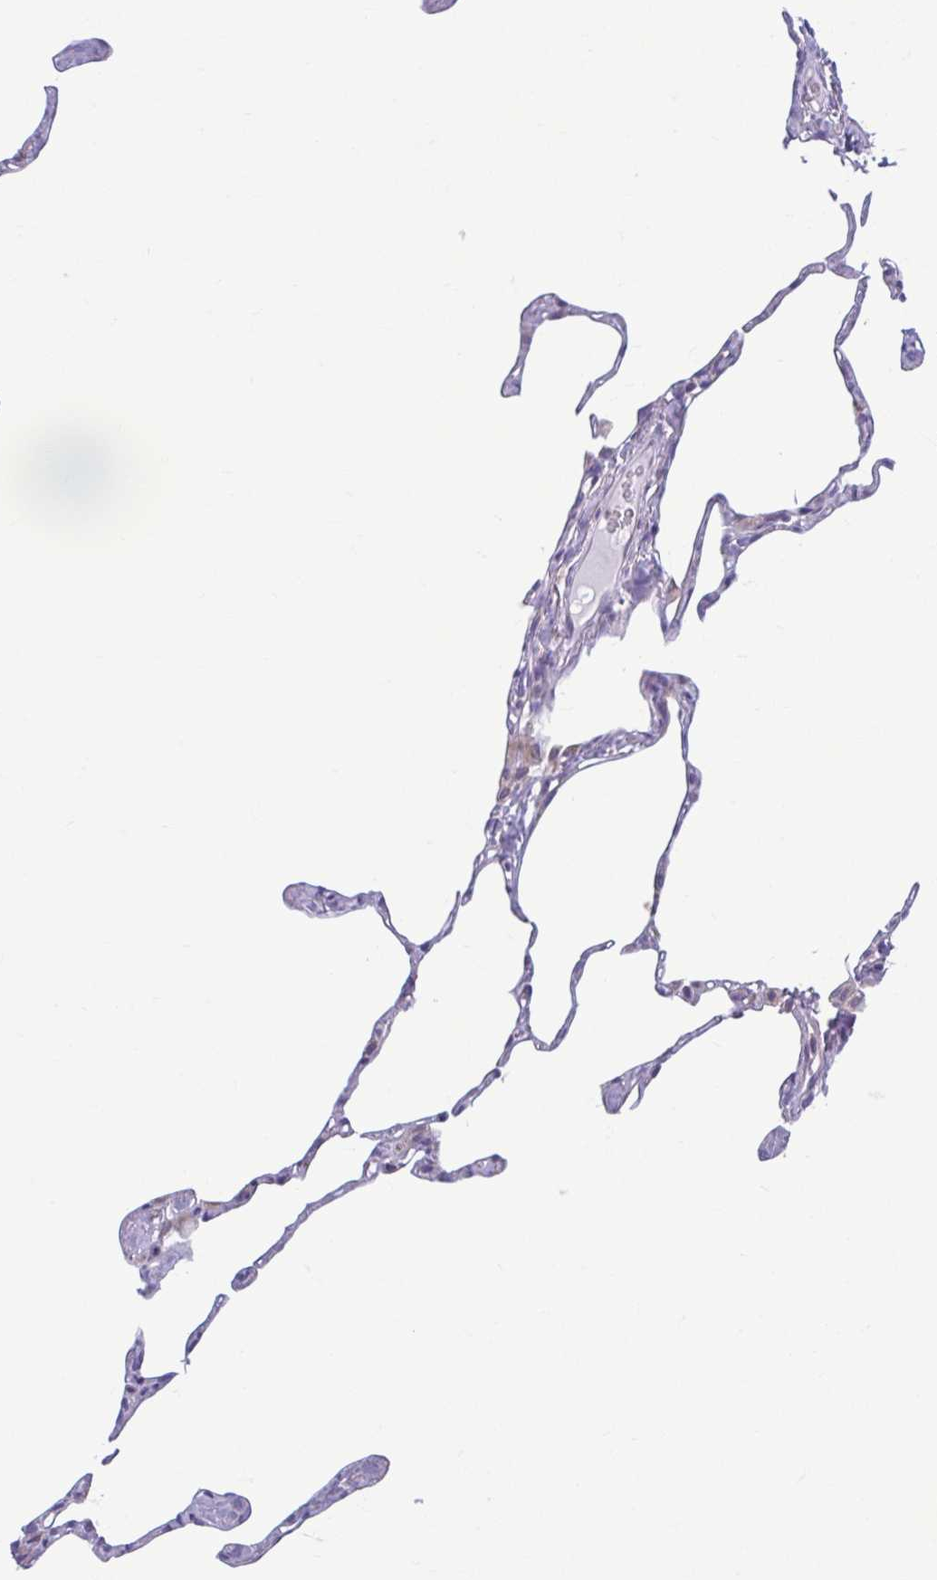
{"staining": {"intensity": "moderate", "quantity": "25%-75%", "location": "cytoplasmic/membranous"}, "tissue": "lung", "cell_type": "Alveolar cells", "image_type": "normal", "snomed": [{"axis": "morphology", "description": "Normal tissue, NOS"}, {"axis": "topography", "description": "Lung"}], "caption": "Immunohistochemical staining of benign human lung shows 25%-75% levels of moderate cytoplasmic/membranous protein expression in approximately 25%-75% of alveolar cells.", "gene": "RPS16", "patient": {"sex": "male", "age": 65}}